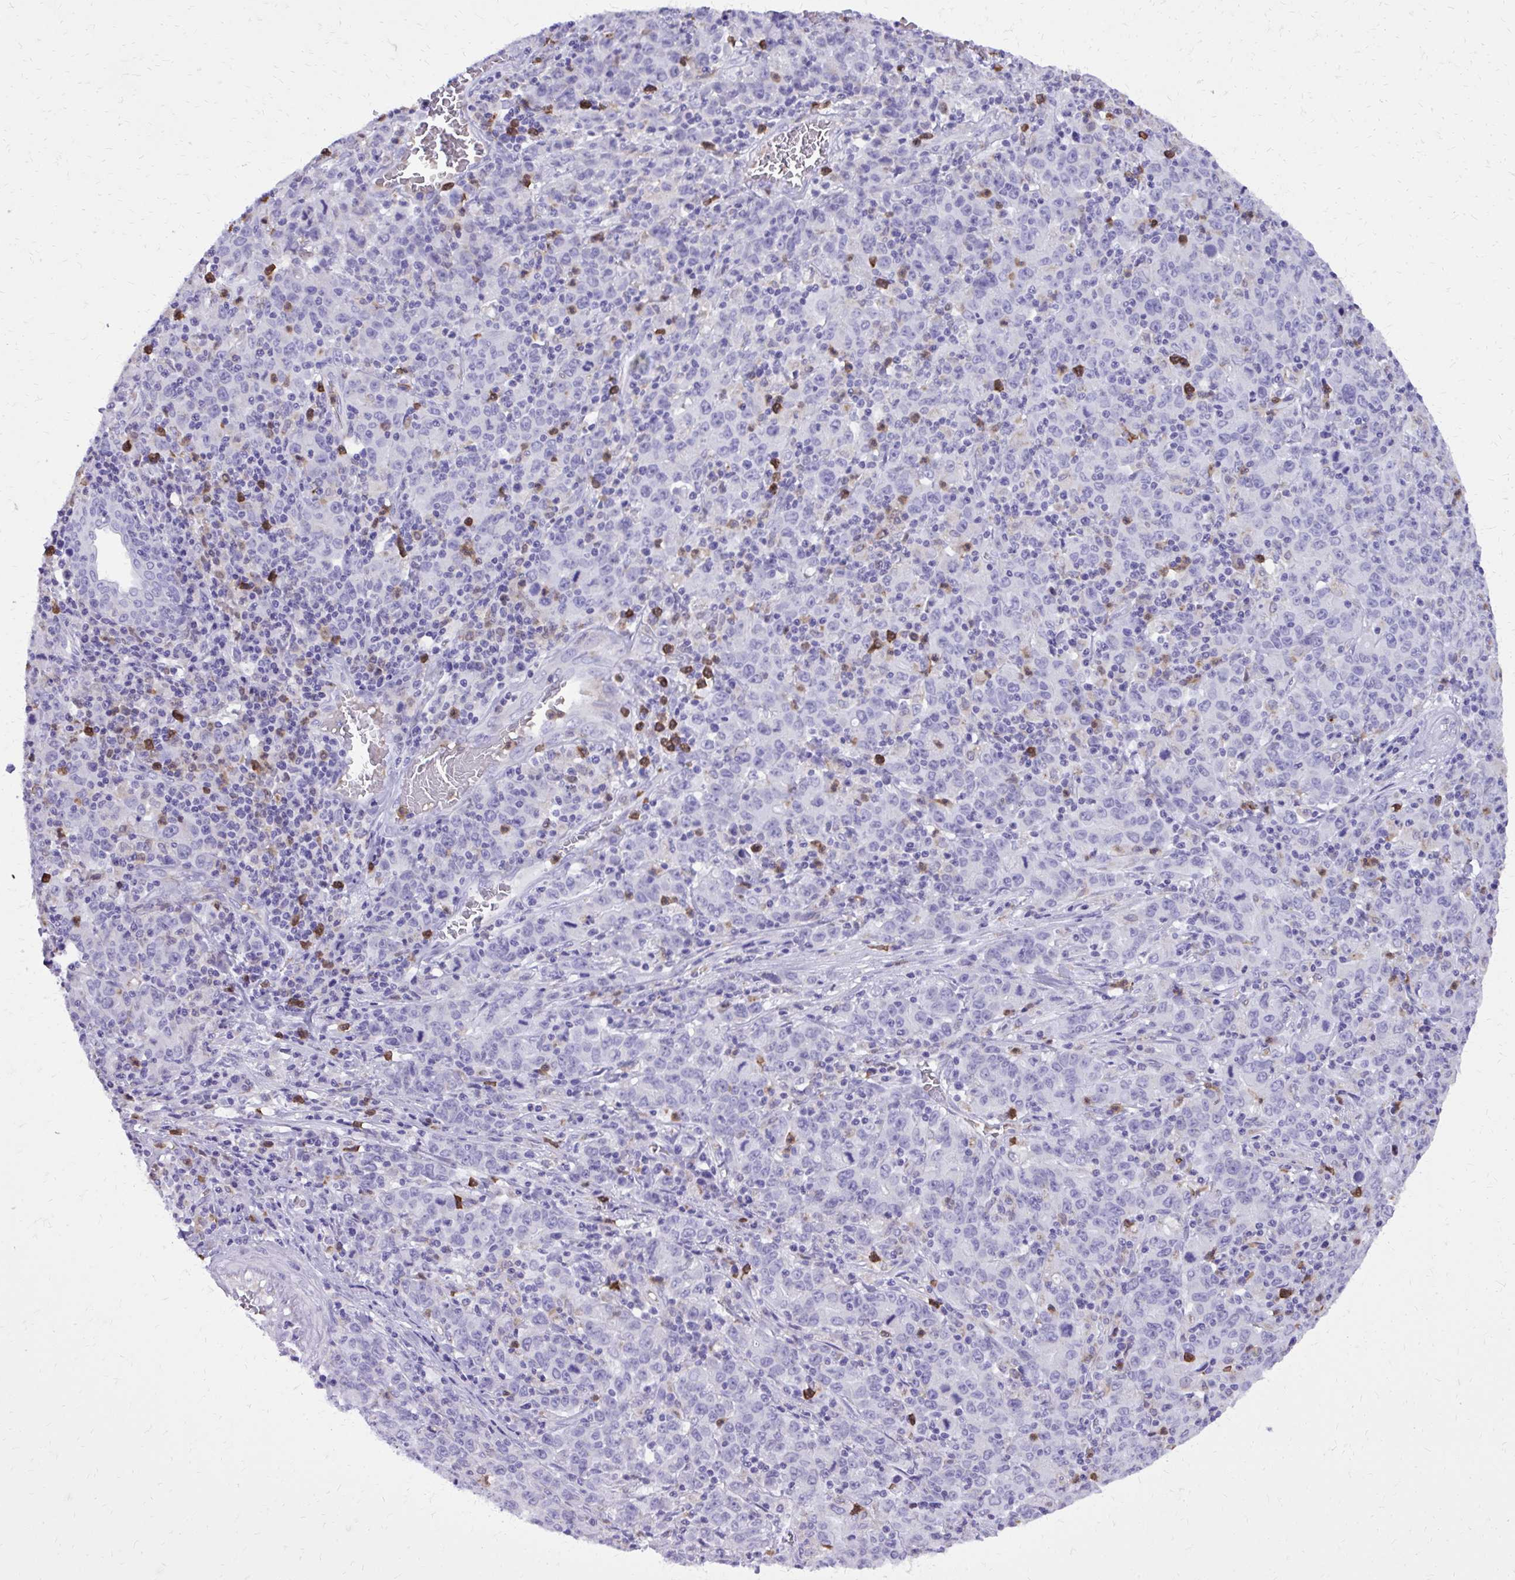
{"staining": {"intensity": "negative", "quantity": "none", "location": "none"}, "tissue": "stomach cancer", "cell_type": "Tumor cells", "image_type": "cancer", "snomed": [{"axis": "morphology", "description": "Adenocarcinoma, NOS"}, {"axis": "topography", "description": "Stomach, upper"}], "caption": "Tumor cells are negative for protein expression in human adenocarcinoma (stomach). Nuclei are stained in blue.", "gene": "CAT", "patient": {"sex": "male", "age": 69}}